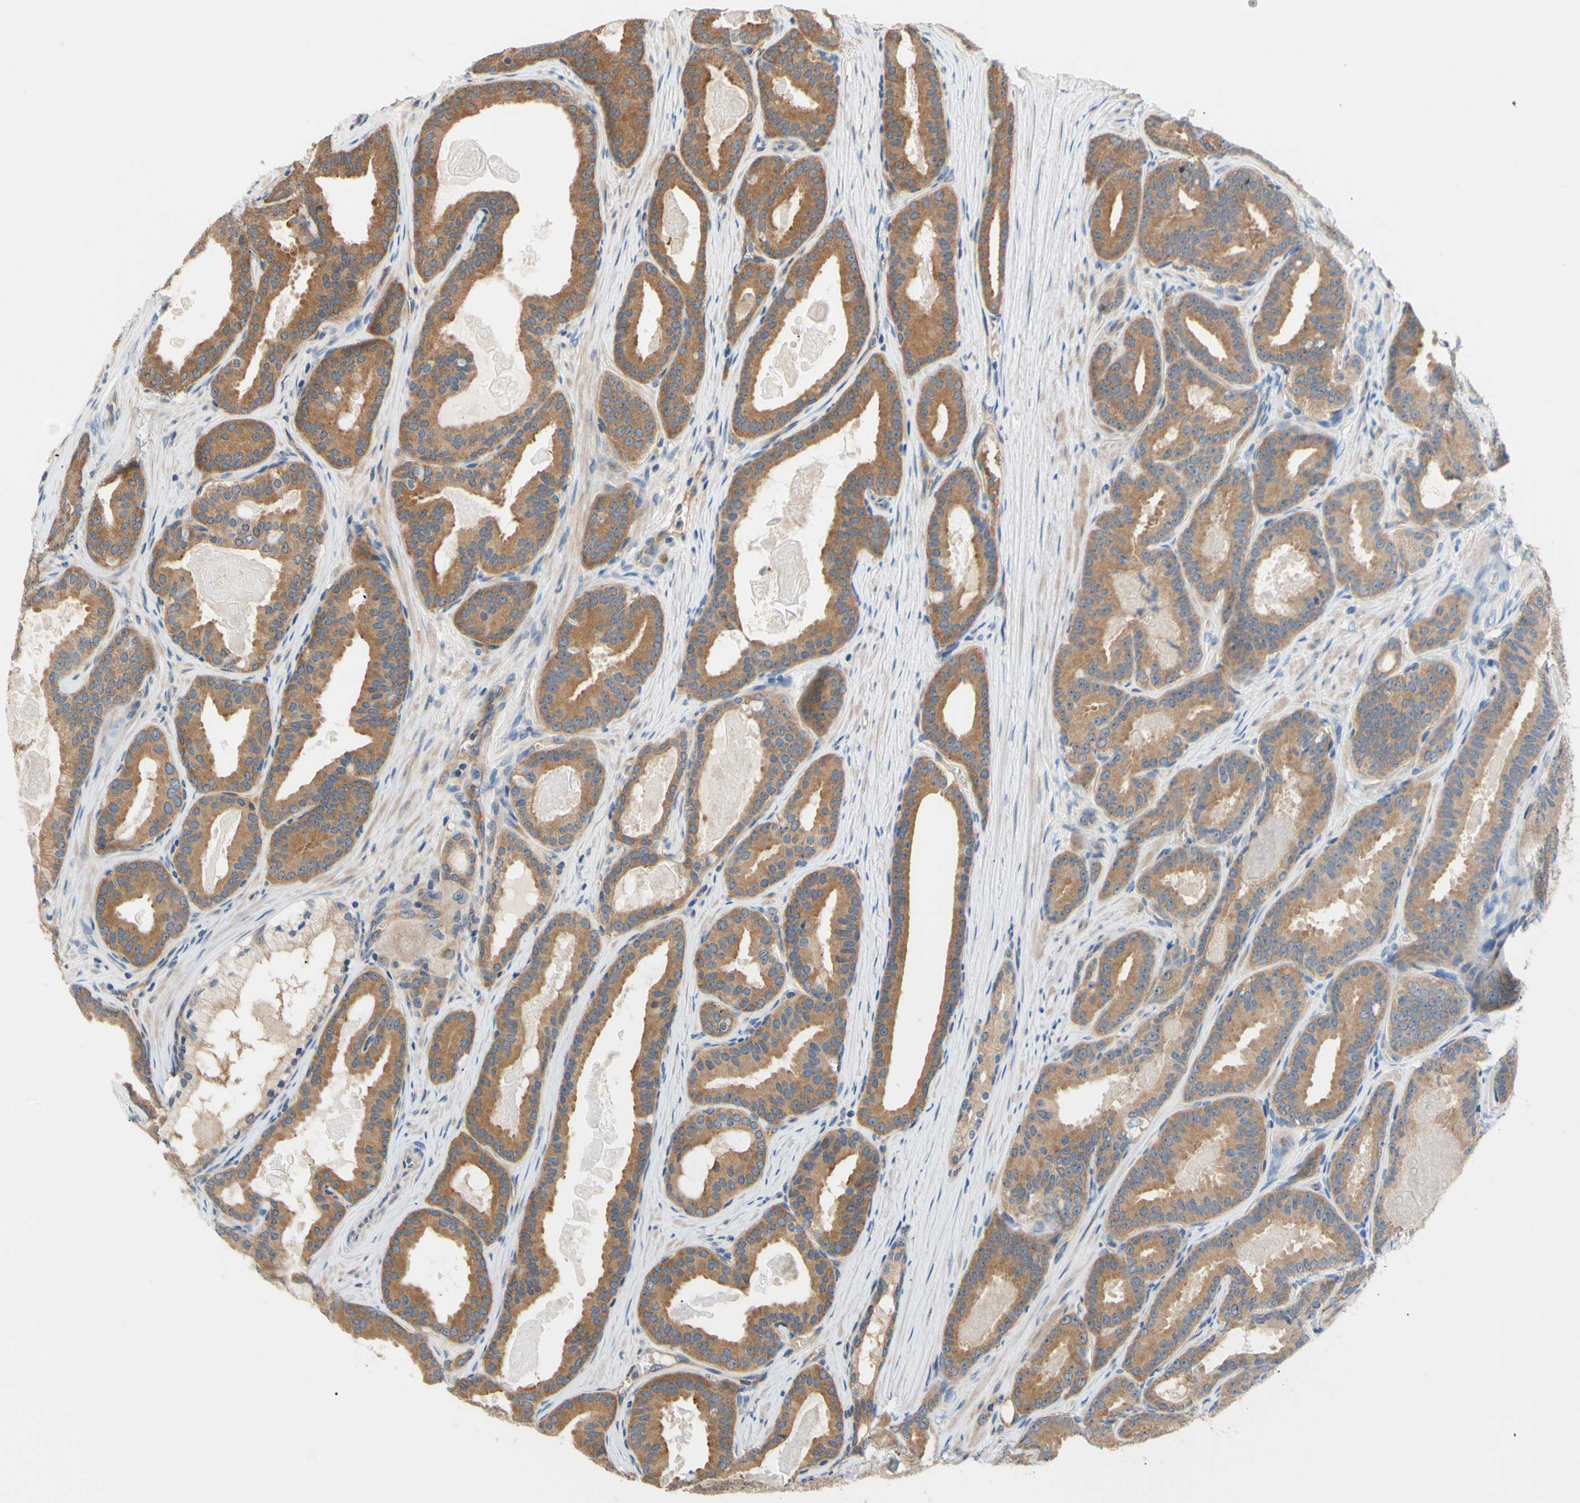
{"staining": {"intensity": "moderate", "quantity": ">75%", "location": "cytoplasmic/membranous"}, "tissue": "prostate cancer", "cell_type": "Tumor cells", "image_type": "cancer", "snomed": [{"axis": "morphology", "description": "Adenocarcinoma, High grade"}, {"axis": "topography", "description": "Prostate"}], "caption": "A brown stain shows moderate cytoplasmic/membranous positivity of a protein in high-grade adenocarcinoma (prostate) tumor cells.", "gene": "DYNLRB1", "patient": {"sex": "male", "age": 60}}